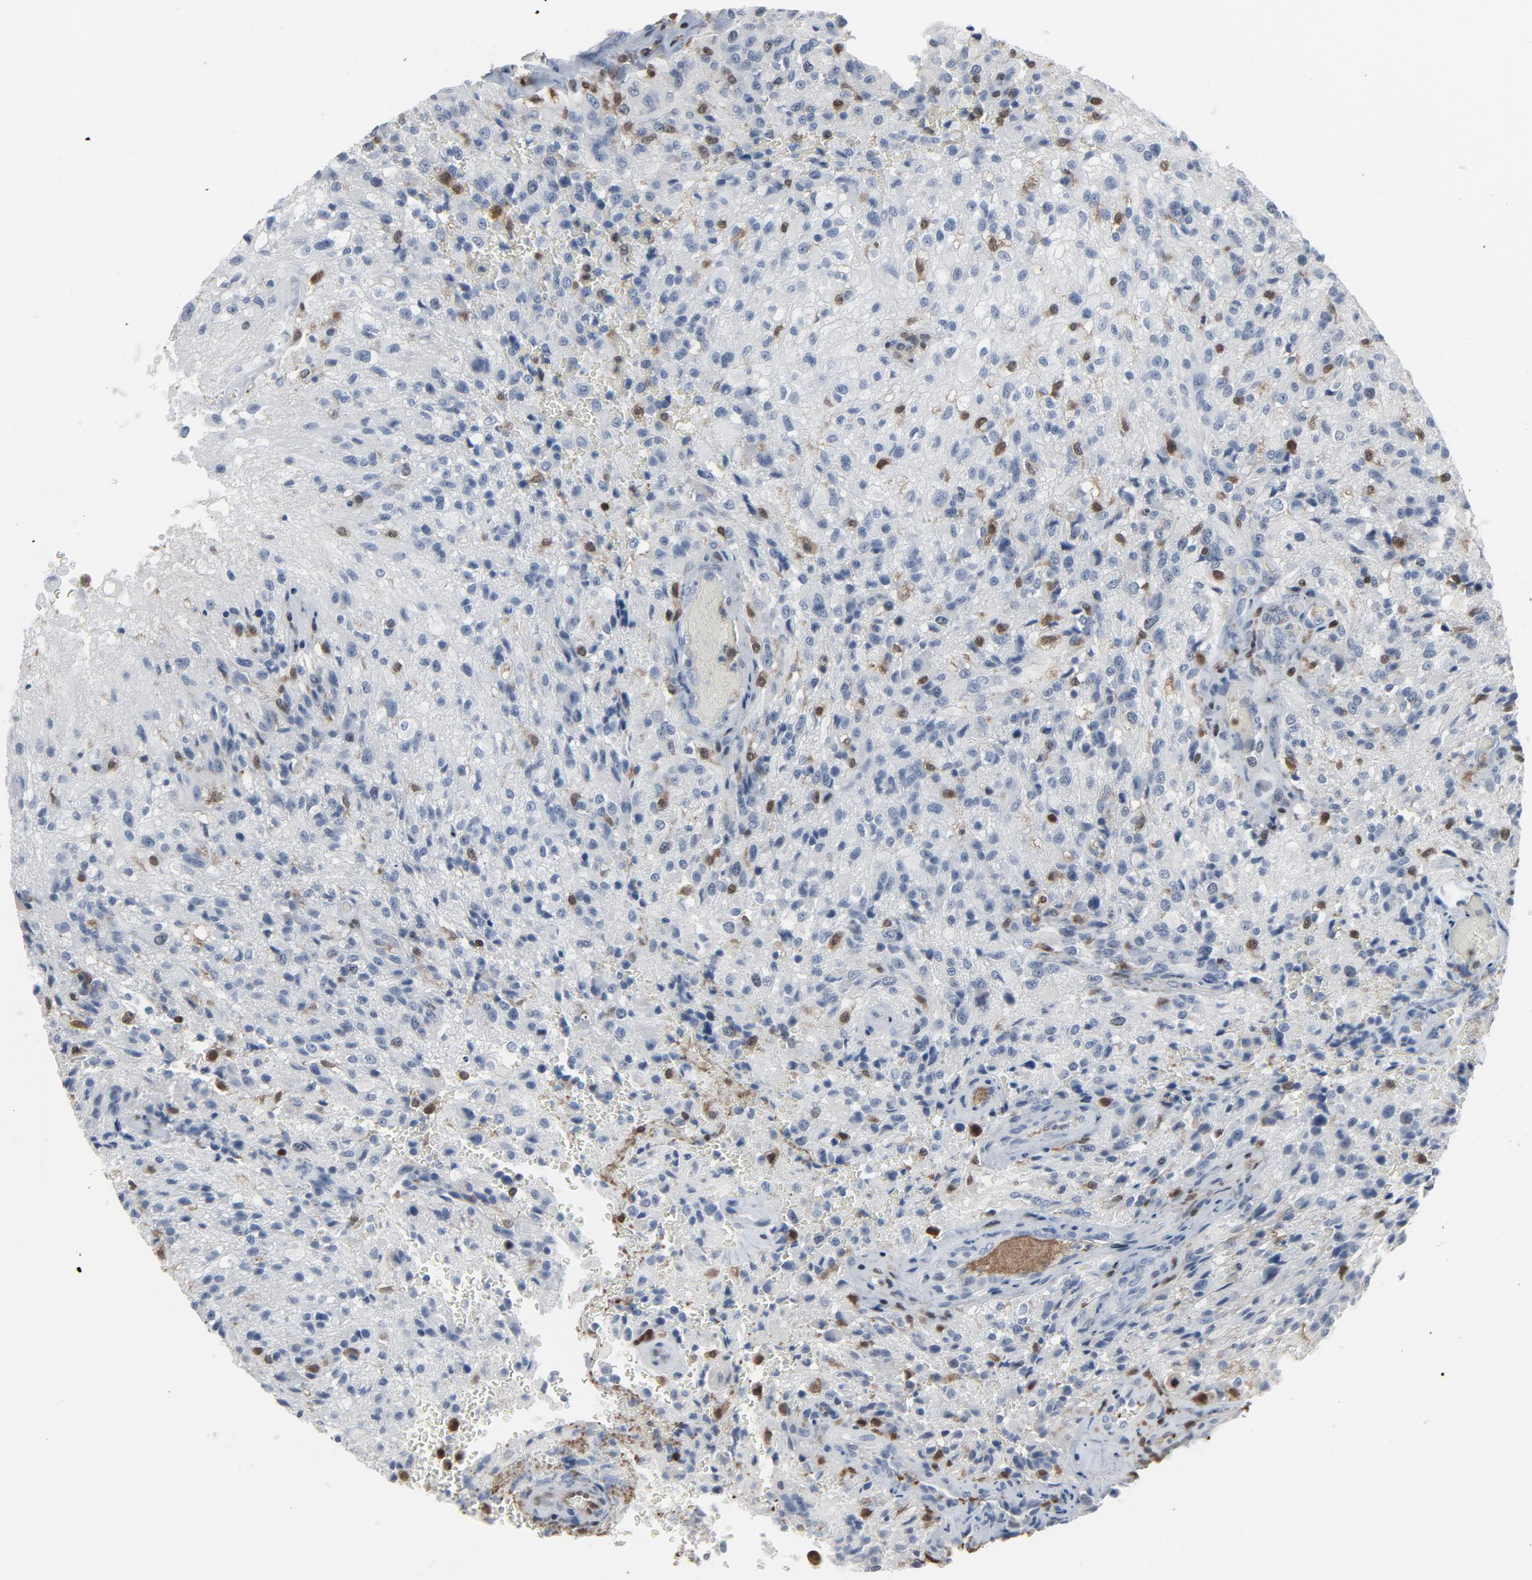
{"staining": {"intensity": "strong", "quantity": "<25%", "location": "nuclear"}, "tissue": "glioma", "cell_type": "Tumor cells", "image_type": "cancer", "snomed": [{"axis": "morphology", "description": "Normal tissue, NOS"}, {"axis": "morphology", "description": "Glioma, malignant, High grade"}, {"axis": "topography", "description": "Cerebral cortex"}], "caption": "Glioma tissue reveals strong nuclear staining in about <25% of tumor cells, visualized by immunohistochemistry. (brown staining indicates protein expression, while blue staining denotes nuclei).", "gene": "STAT5A", "patient": {"sex": "male", "age": 56}}